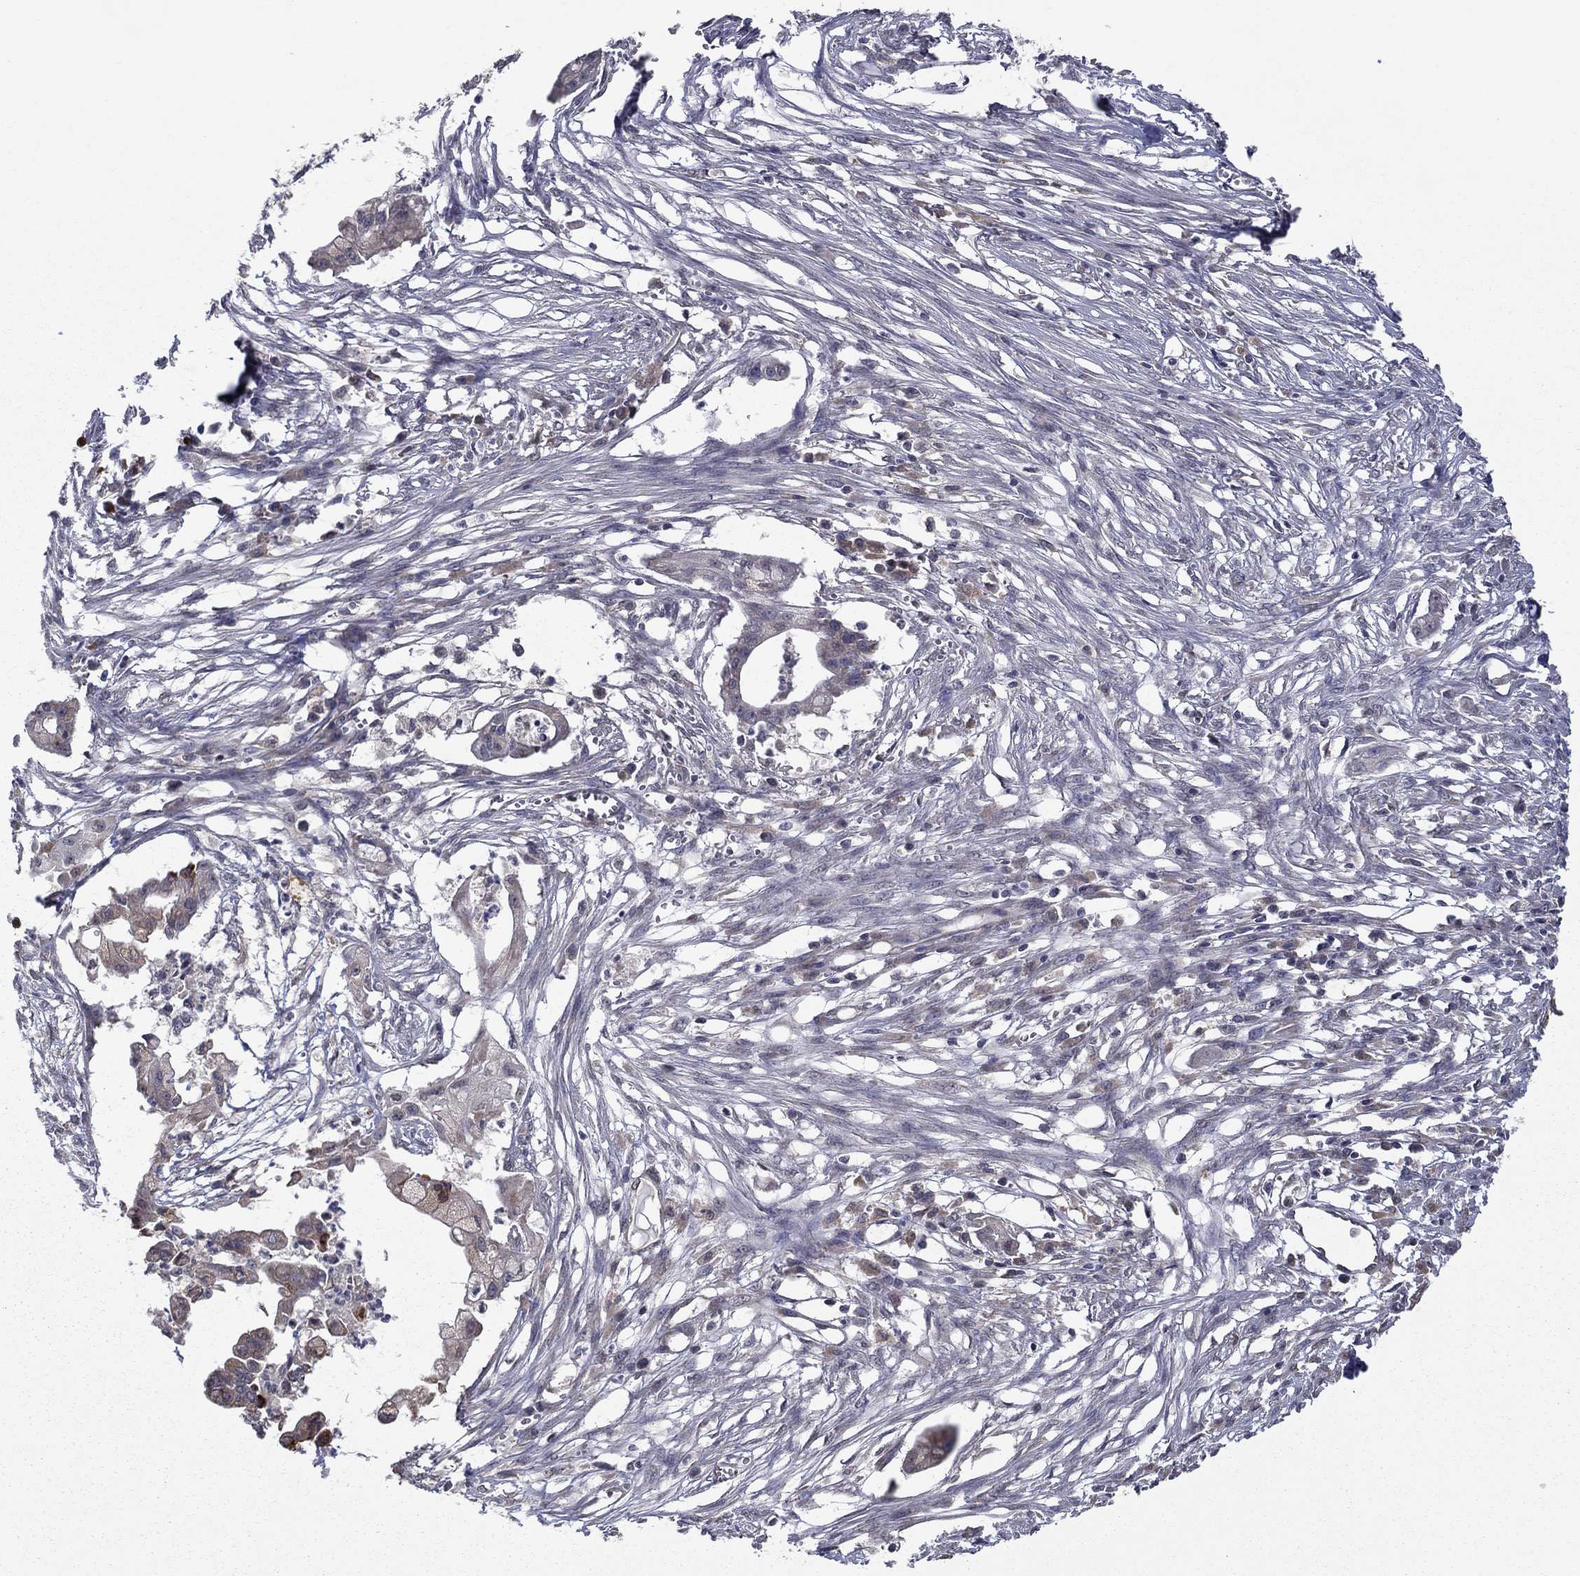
{"staining": {"intensity": "negative", "quantity": "none", "location": "none"}, "tissue": "pancreatic cancer", "cell_type": "Tumor cells", "image_type": "cancer", "snomed": [{"axis": "morphology", "description": "Normal tissue, NOS"}, {"axis": "morphology", "description": "Adenocarcinoma, NOS"}, {"axis": "topography", "description": "Pancreas"}], "caption": "Adenocarcinoma (pancreatic) was stained to show a protein in brown. There is no significant positivity in tumor cells.", "gene": "SLC2A13", "patient": {"sex": "female", "age": 58}}